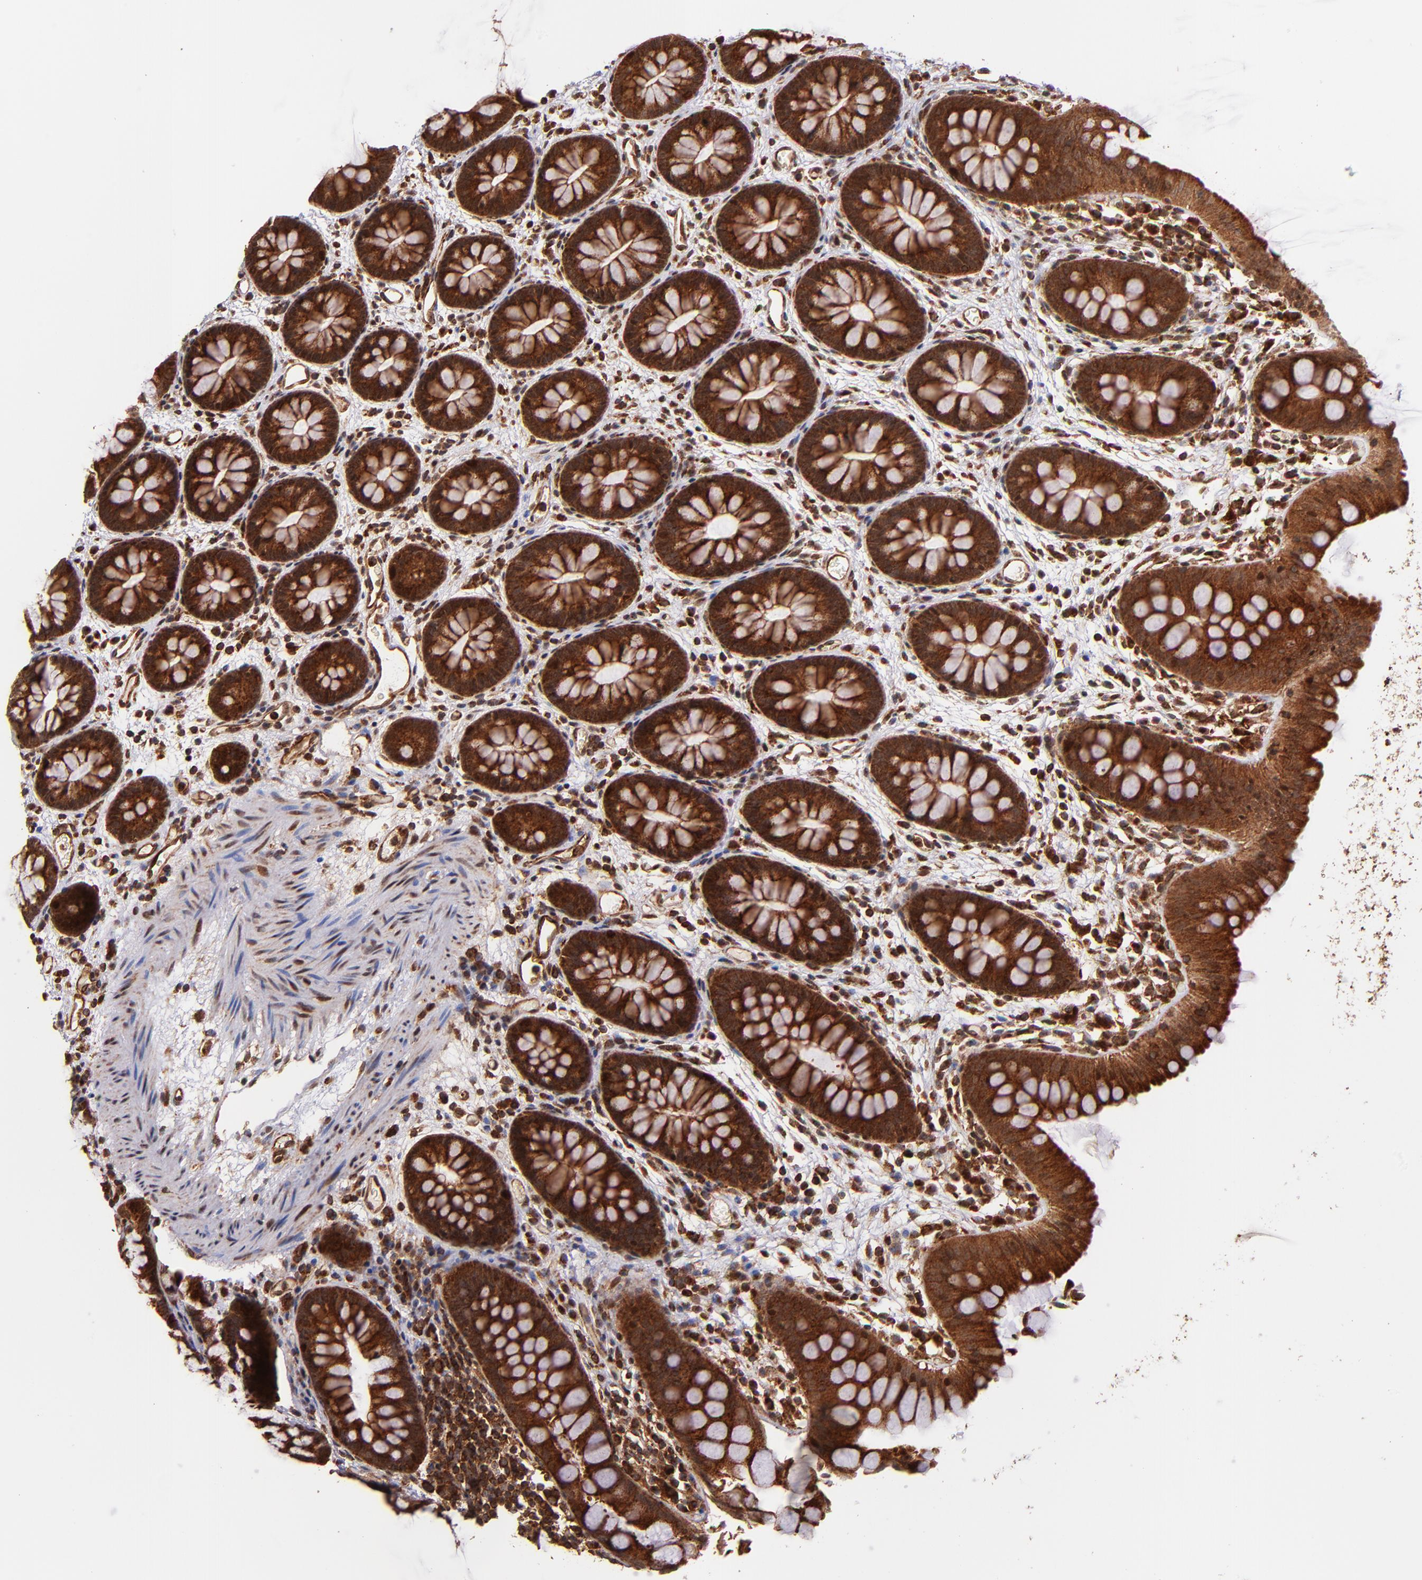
{"staining": {"intensity": "strong", "quantity": ">75%", "location": "cytoplasmic/membranous"}, "tissue": "colon", "cell_type": "Endothelial cells", "image_type": "normal", "snomed": [{"axis": "morphology", "description": "Normal tissue, NOS"}, {"axis": "topography", "description": "Smooth muscle"}, {"axis": "topography", "description": "Colon"}], "caption": "This micrograph displays IHC staining of benign colon, with high strong cytoplasmic/membranous positivity in approximately >75% of endothelial cells.", "gene": "STX8", "patient": {"sex": "male", "age": 67}}